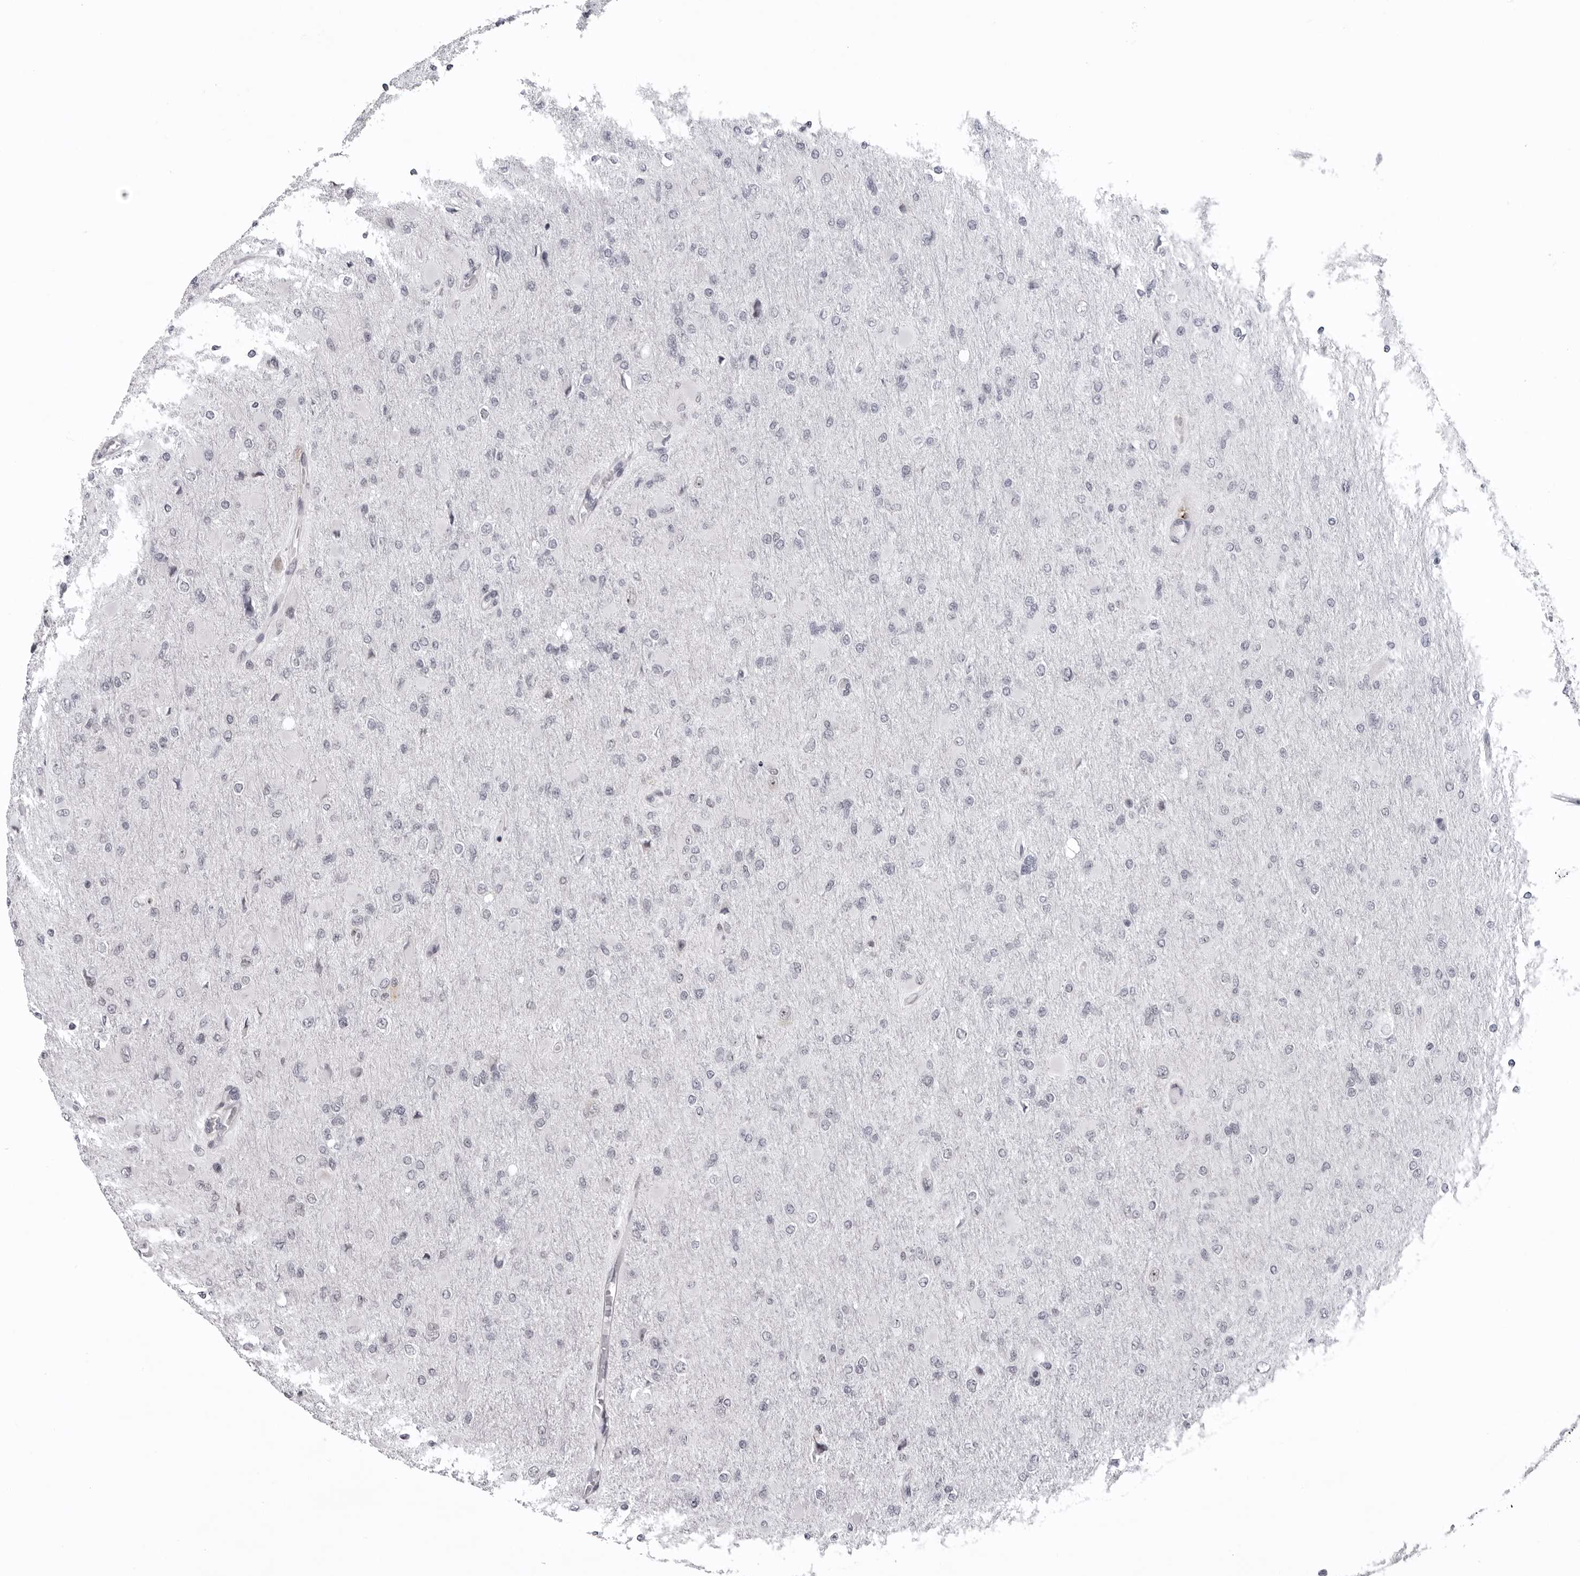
{"staining": {"intensity": "negative", "quantity": "none", "location": "none"}, "tissue": "glioma", "cell_type": "Tumor cells", "image_type": "cancer", "snomed": [{"axis": "morphology", "description": "Glioma, malignant, High grade"}, {"axis": "topography", "description": "Cerebral cortex"}], "caption": "Immunohistochemical staining of glioma displays no significant expression in tumor cells.", "gene": "EXOSC10", "patient": {"sex": "female", "age": 36}}